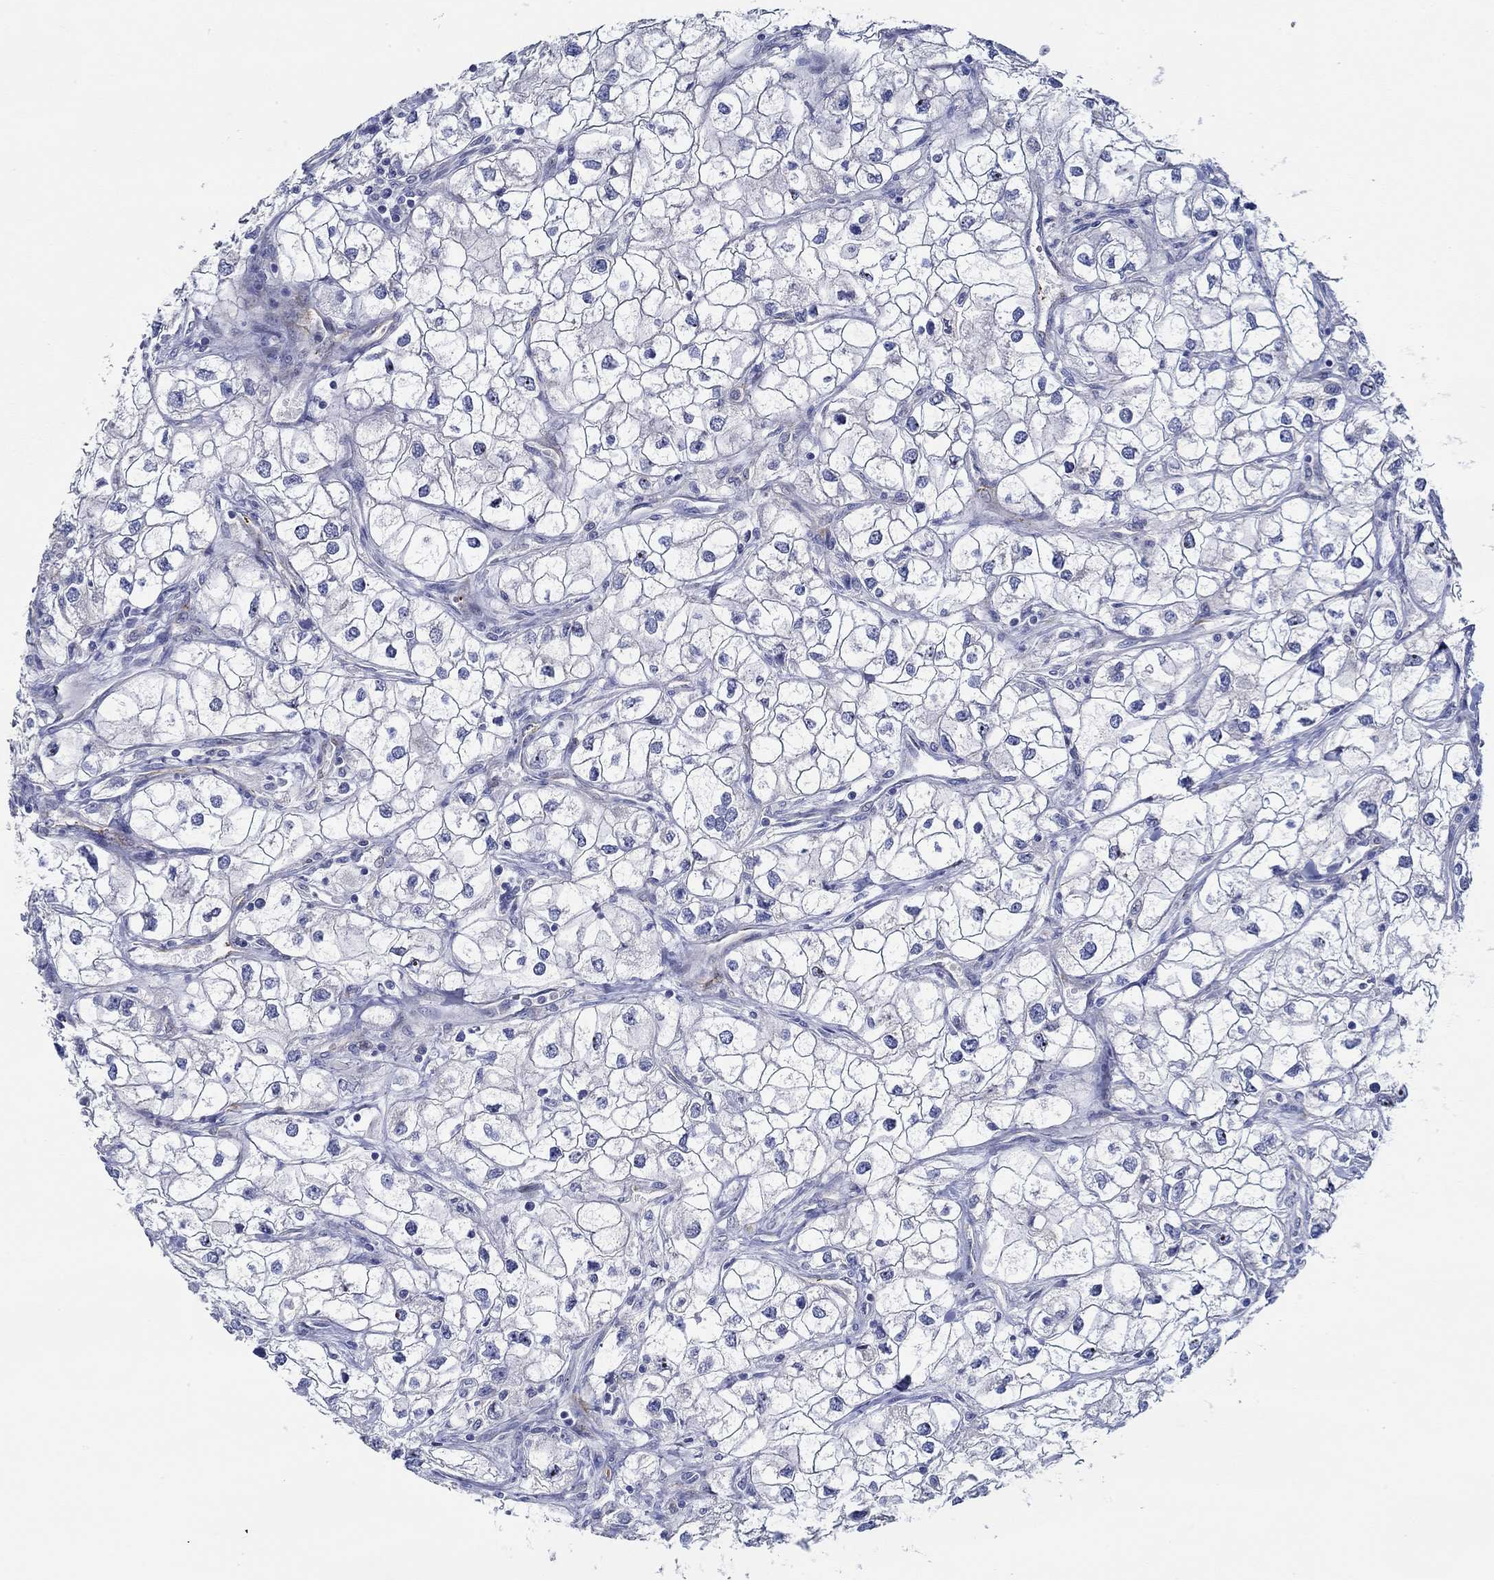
{"staining": {"intensity": "negative", "quantity": "none", "location": "none"}, "tissue": "renal cancer", "cell_type": "Tumor cells", "image_type": "cancer", "snomed": [{"axis": "morphology", "description": "Adenocarcinoma, NOS"}, {"axis": "topography", "description": "Kidney"}], "caption": "Immunohistochemistry (IHC) of human renal cancer (adenocarcinoma) demonstrates no staining in tumor cells.", "gene": "SLC27A3", "patient": {"sex": "male", "age": 59}}